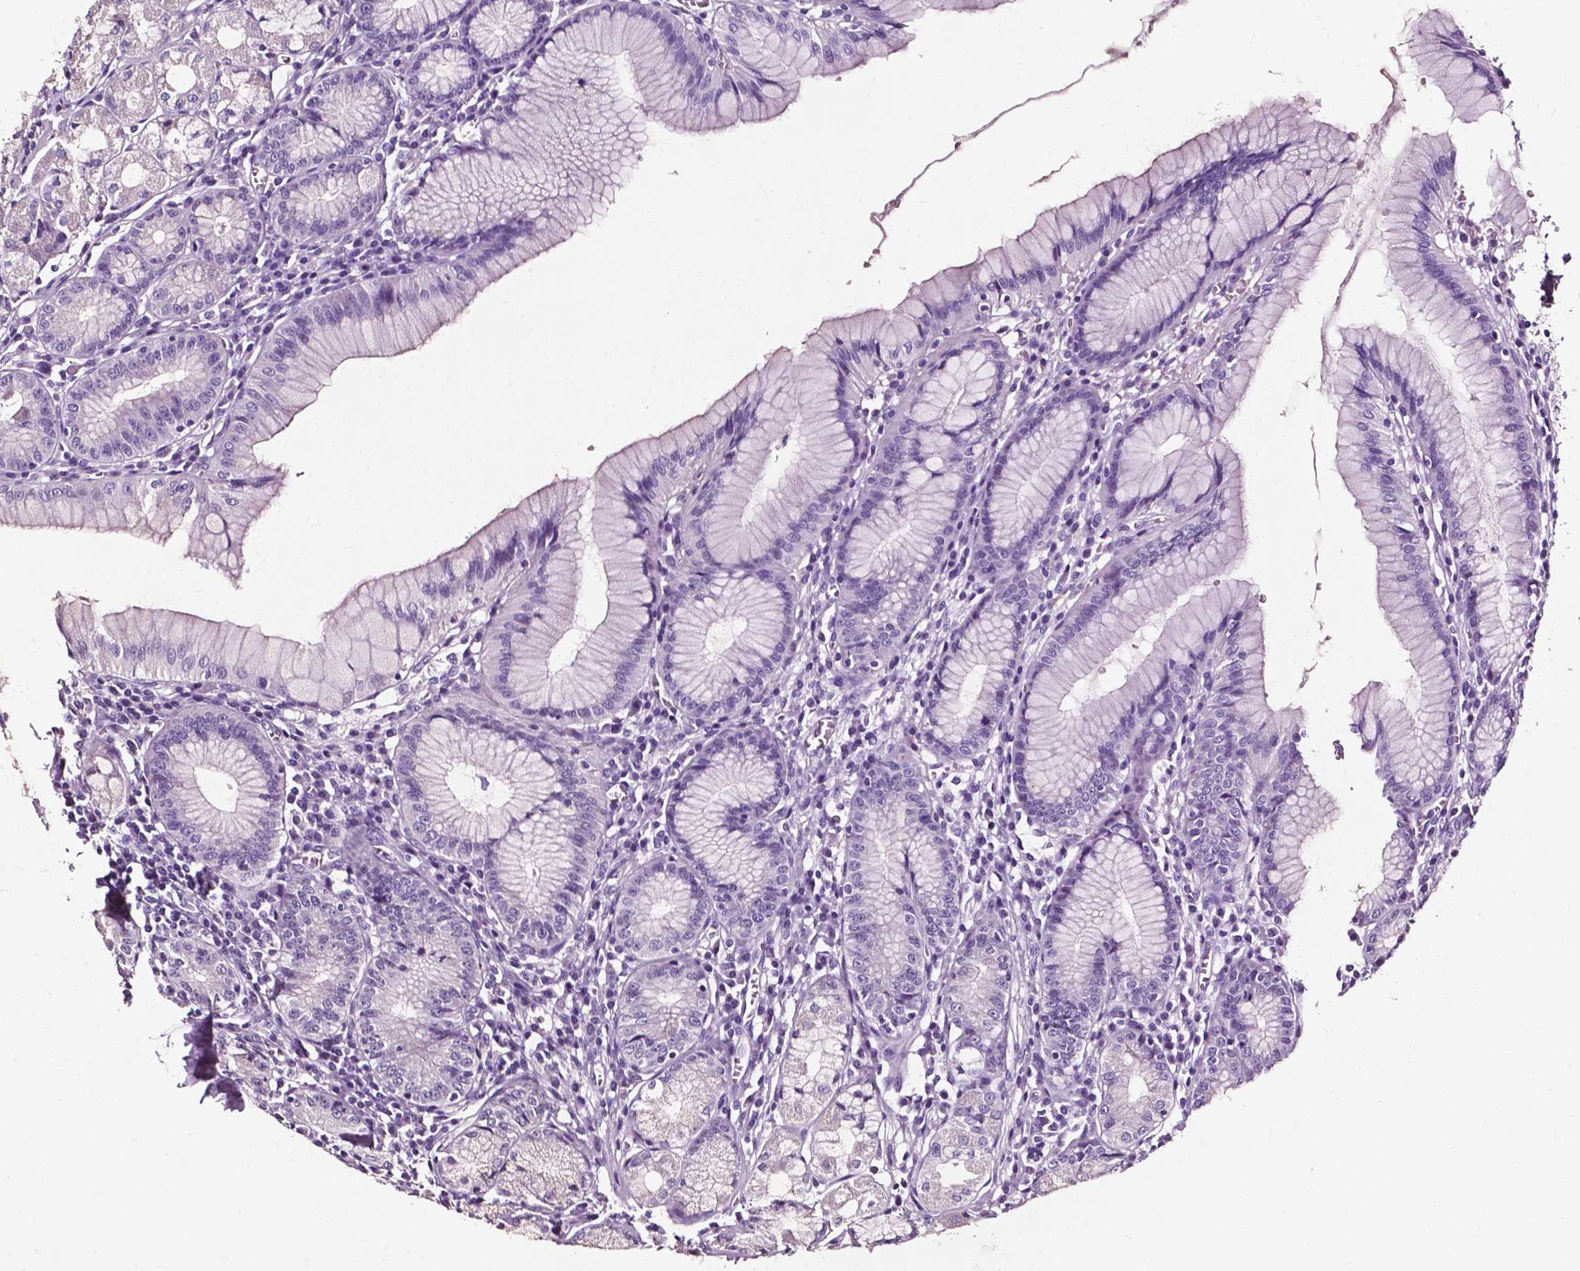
{"staining": {"intensity": "negative", "quantity": "none", "location": "none"}, "tissue": "stomach", "cell_type": "Glandular cells", "image_type": "normal", "snomed": [{"axis": "morphology", "description": "Normal tissue, NOS"}, {"axis": "topography", "description": "Stomach"}], "caption": "IHC image of unremarkable stomach: human stomach stained with DAB shows no significant protein staining in glandular cells.", "gene": "DEFA5", "patient": {"sex": "male", "age": 55}}